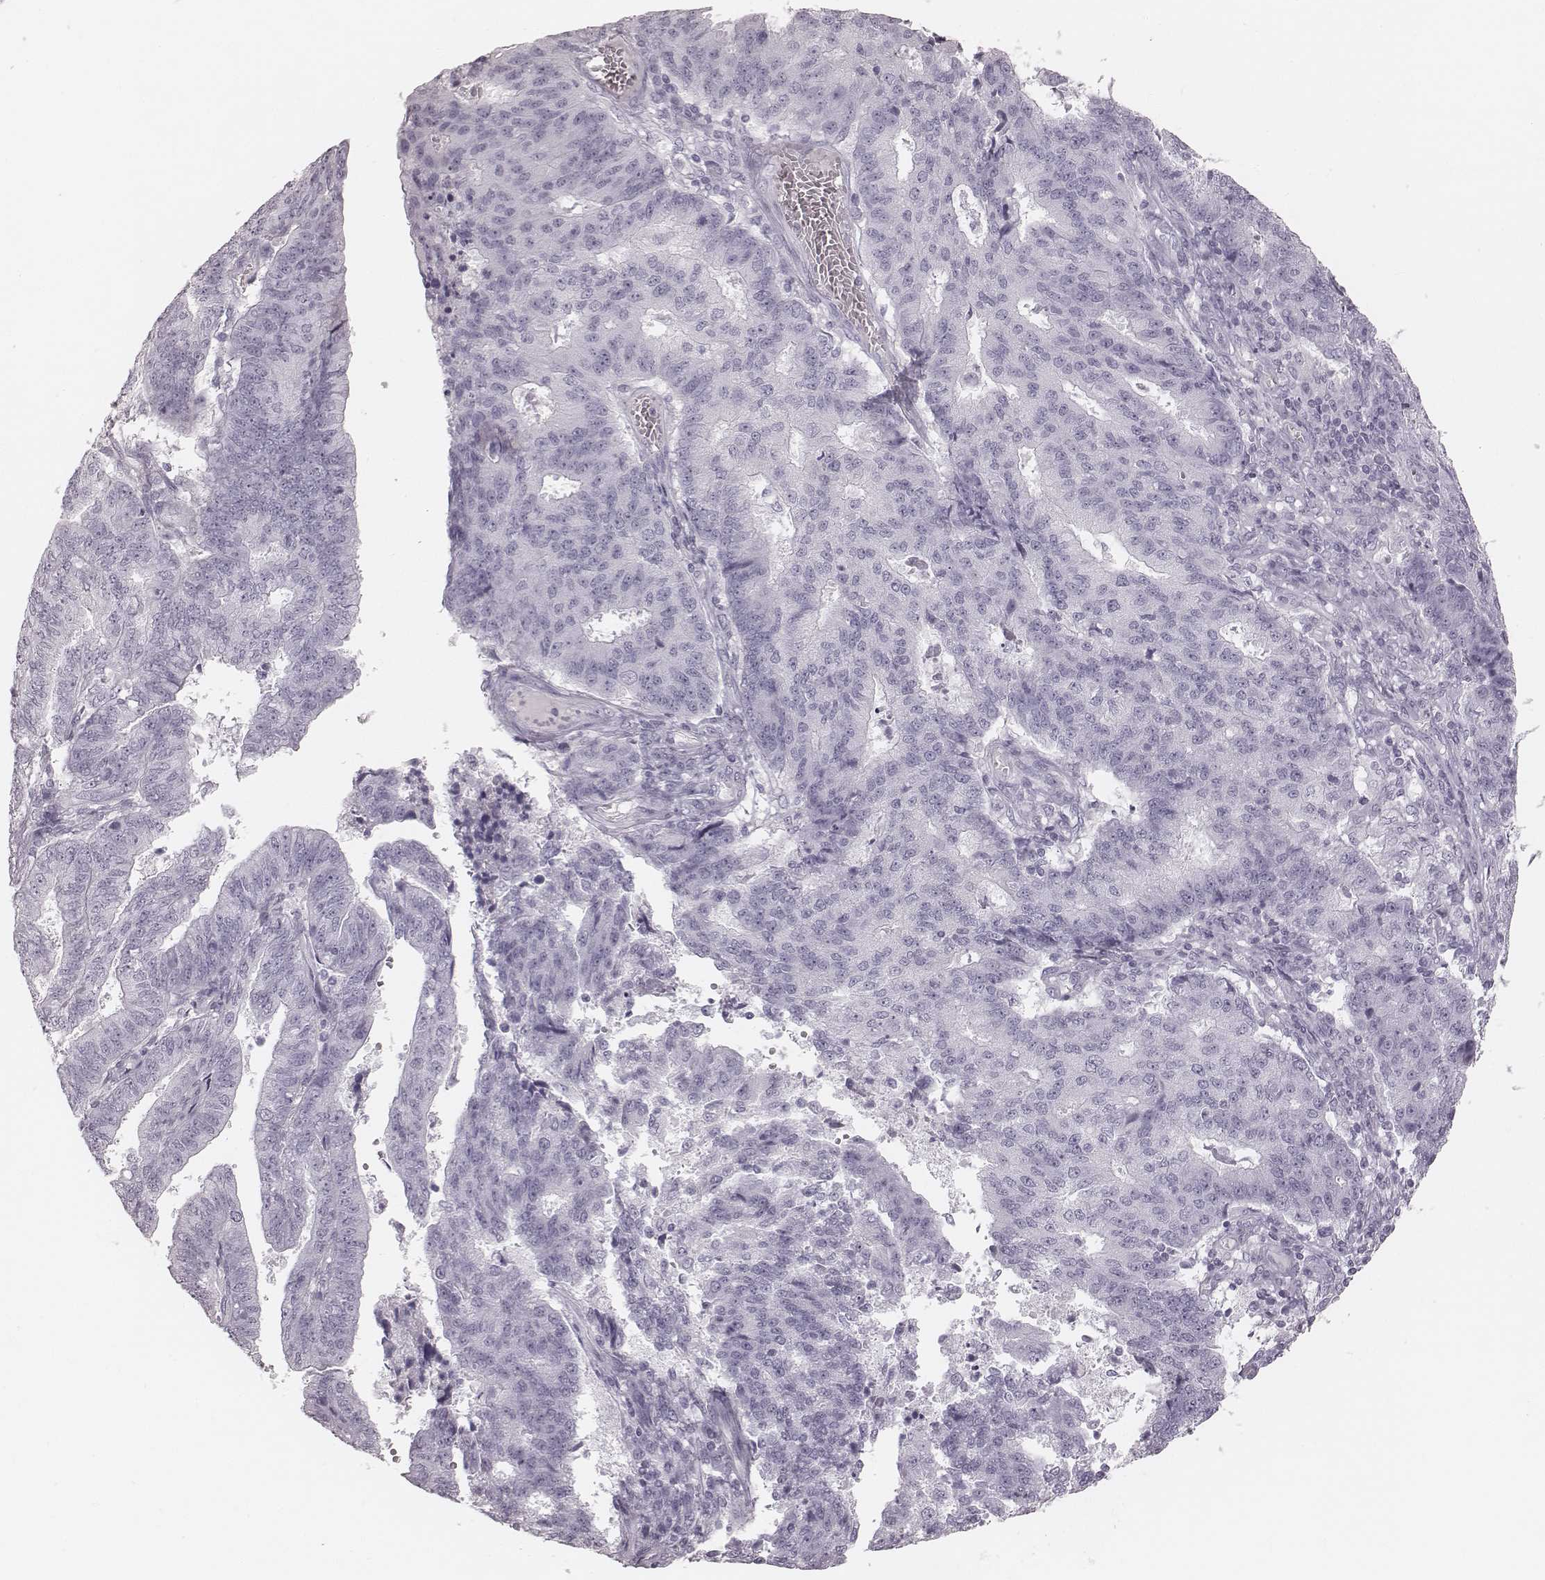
{"staining": {"intensity": "negative", "quantity": "none", "location": "none"}, "tissue": "endometrial cancer", "cell_type": "Tumor cells", "image_type": "cancer", "snomed": [{"axis": "morphology", "description": "Adenocarcinoma, NOS"}, {"axis": "topography", "description": "Endometrium"}], "caption": "Immunohistochemistry (IHC) micrograph of neoplastic tissue: human endometrial cancer stained with DAB (3,3'-diaminobenzidine) exhibits no significant protein expression in tumor cells.", "gene": "MSX1", "patient": {"sex": "female", "age": 82}}